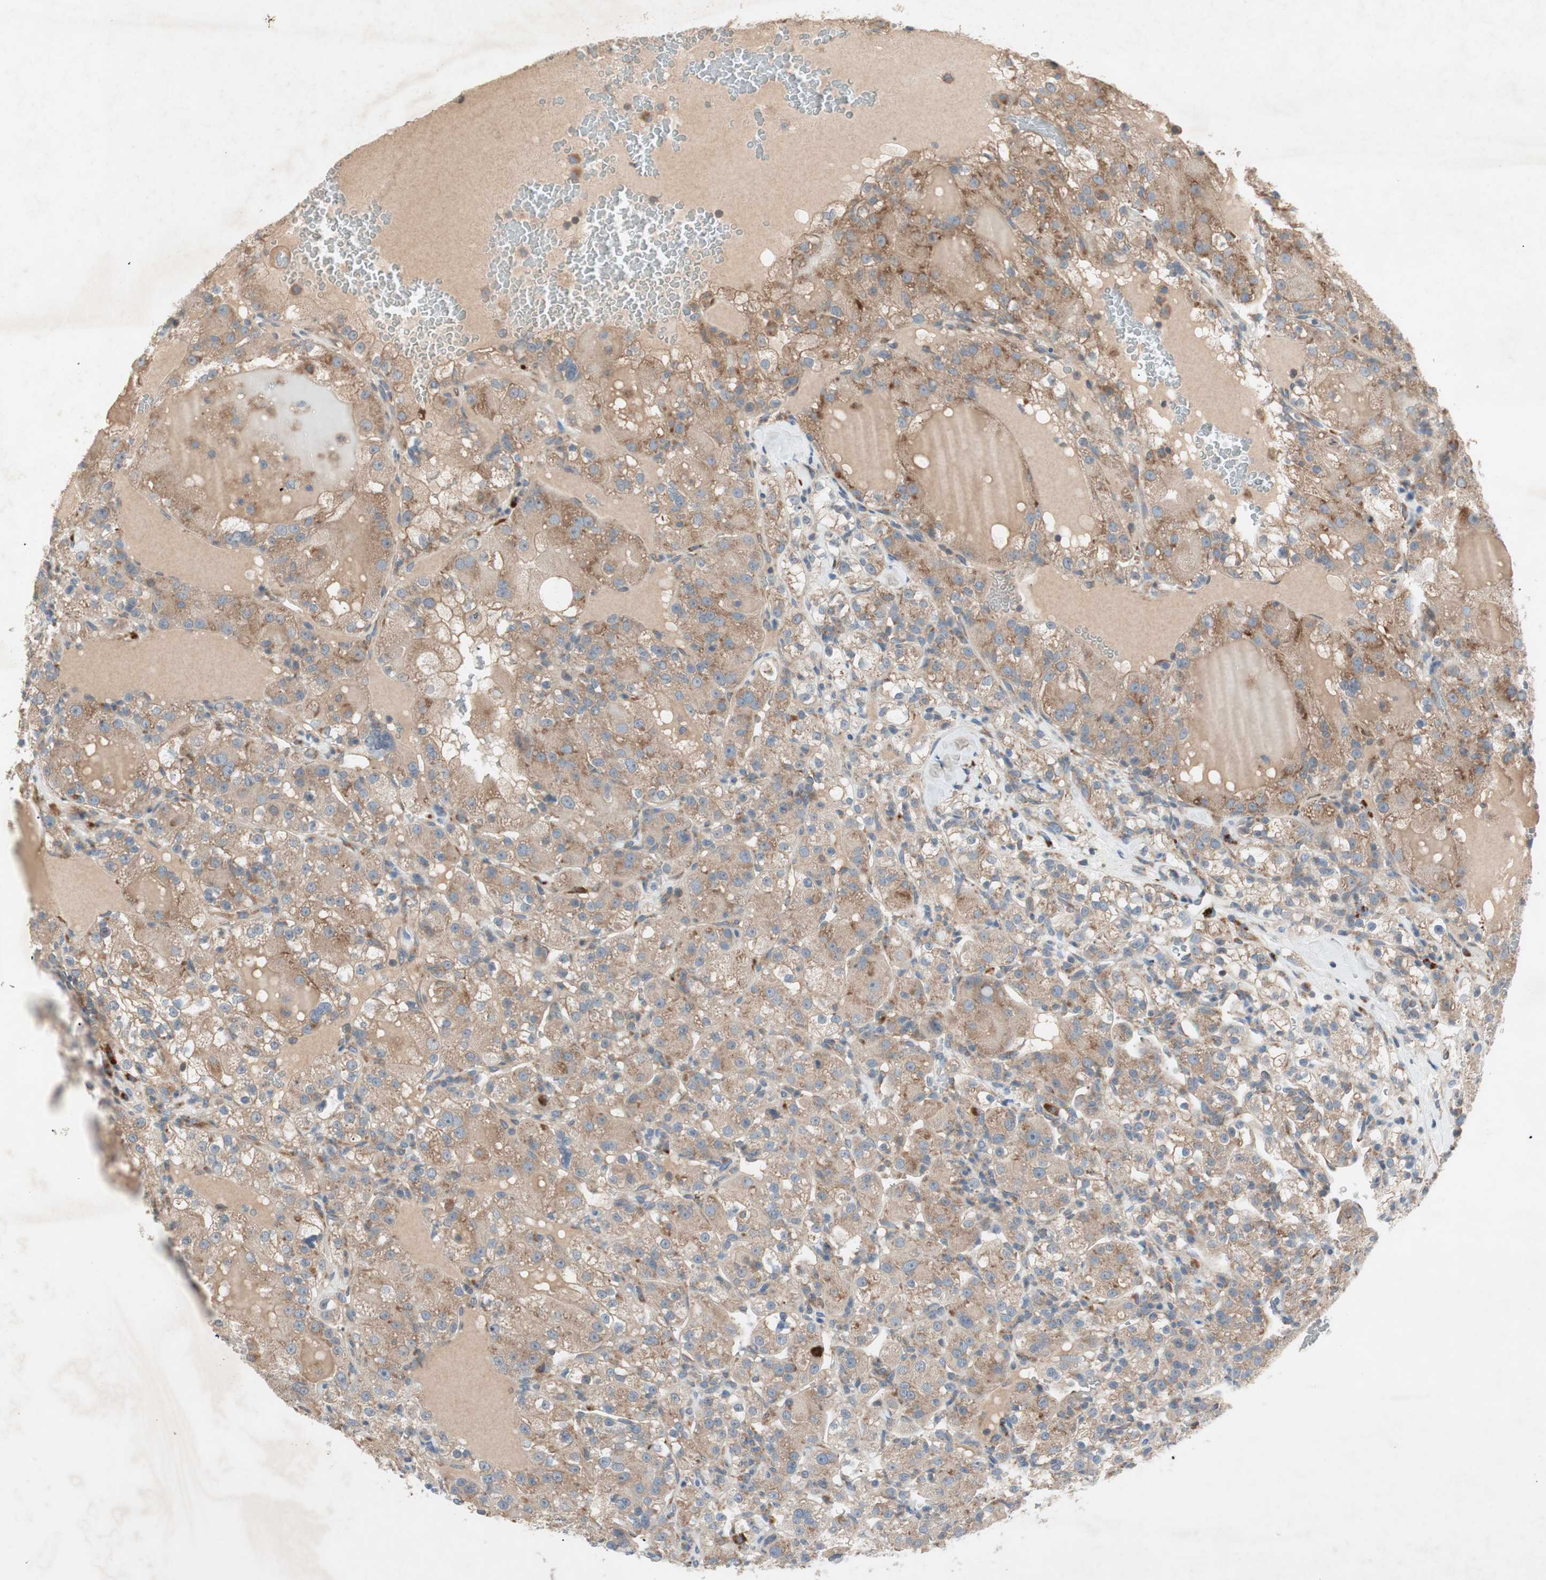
{"staining": {"intensity": "moderate", "quantity": ">75%", "location": "cytoplasmic/membranous"}, "tissue": "renal cancer", "cell_type": "Tumor cells", "image_type": "cancer", "snomed": [{"axis": "morphology", "description": "Normal tissue, NOS"}, {"axis": "morphology", "description": "Adenocarcinoma, NOS"}, {"axis": "topography", "description": "Kidney"}], "caption": "An immunohistochemistry histopathology image of tumor tissue is shown. Protein staining in brown labels moderate cytoplasmic/membranous positivity in renal cancer within tumor cells. (DAB = brown stain, brightfield microscopy at high magnification).", "gene": "RPL23", "patient": {"sex": "male", "age": 61}}